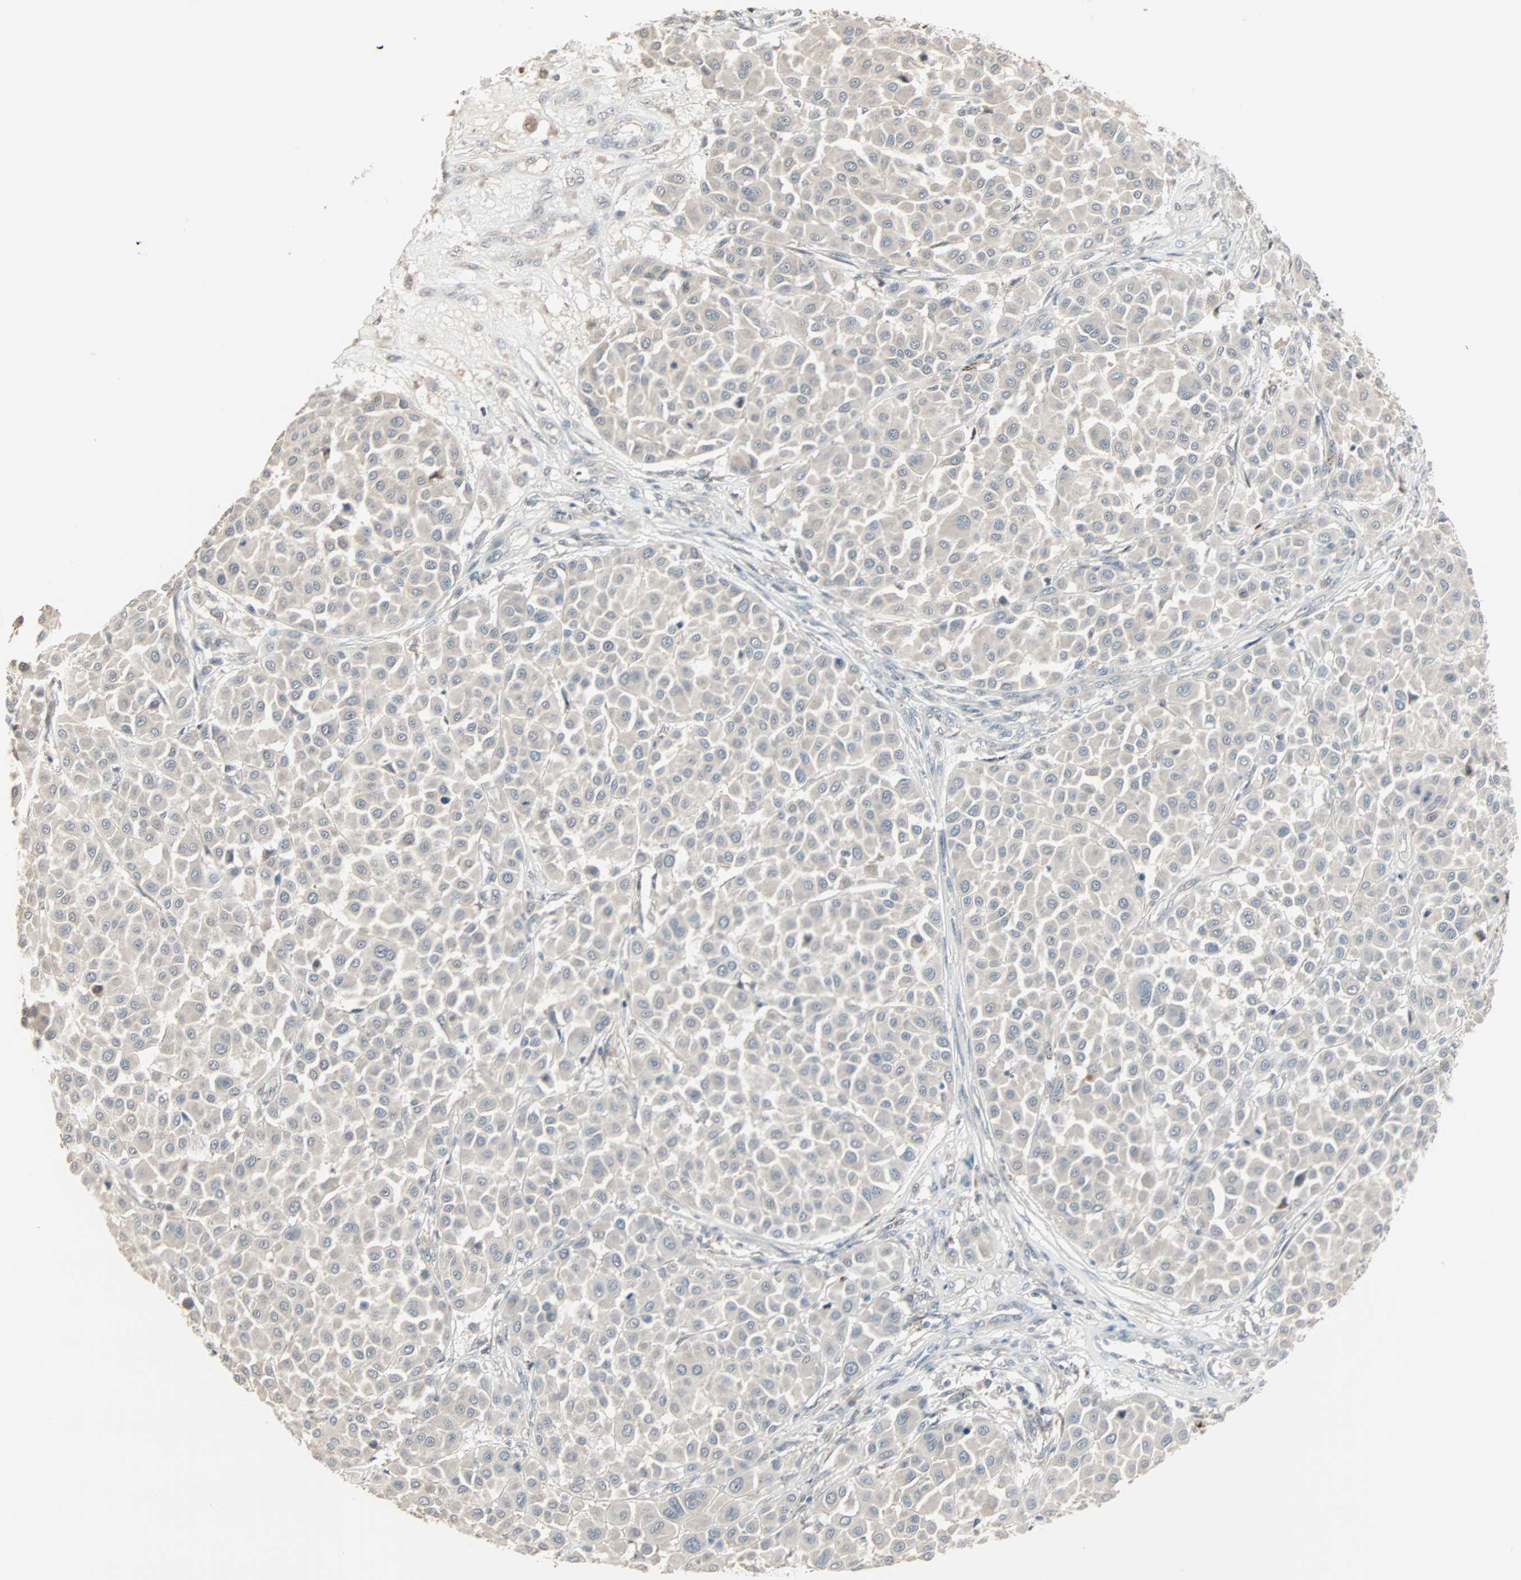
{"staining": {"intensity": "weak", "quantity": "25%-75%", "location": "cytoplasmic/membranous"}, "tissue": "melanoma", "cell_type": "Tumor cells", "image_type": "cancer", "snomed": [{"axis": "morphology", "description": "Malignant melanoma, Metastatic site"}, {"axis": "topography", "description": "Soft tissue"}], "caption": "Weak cytoplasmic/membranous positivity for a protein is identified in about 25%-75% of tumor cells of melanoma using IHC.", "gene": "KDM4A", "patient": {"sex": "male", "age": 41}}